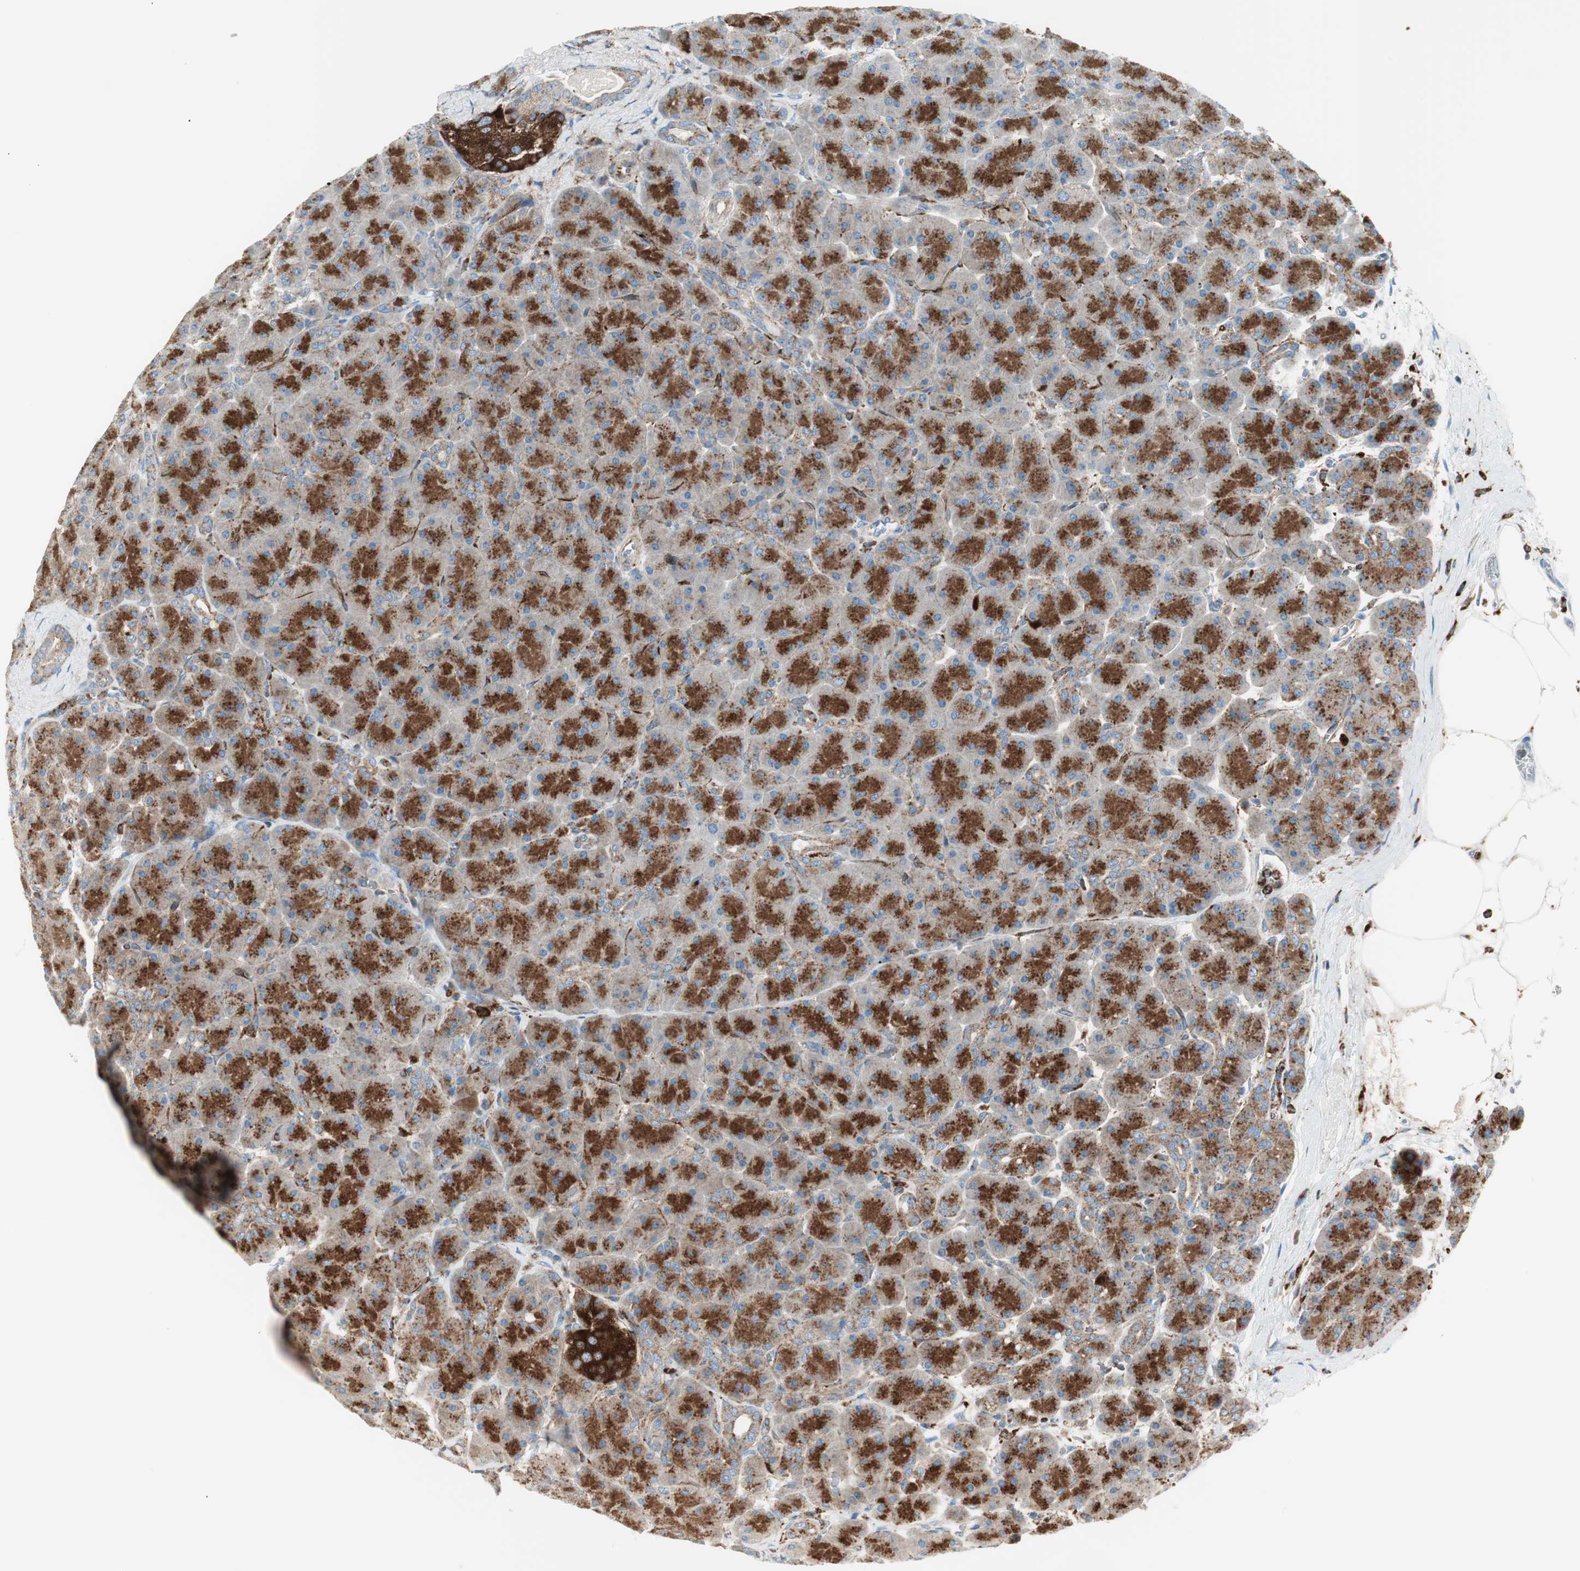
{"staining": {"intensity": "strong", "quantity": ">75%", "location": "cytoplasmic/membranous"}, "tissue": "pancreas", "cell_type": "Exocrine glandular cells", "image_type": "normal", "snomed": [{"axis": "morphology", "description": "Normal tissue, NOS"}, {"axis": "topography", "description": "Pancreas"}], "caption": "Immunohistochemical staining of unremarkable pancreas shows >75% levels of strong cytoplasmic/membranous protein expression in about >75% of exocrine glandular cells. The staining is performed using DAB (3,3'-diaminobenzidine) brown chromogen to label protein expression. The nuclei are counter-stained blue using hematoxylin.", "gene": "ATP6V1G1", "patient": {"sex": "male", "age": 66}}